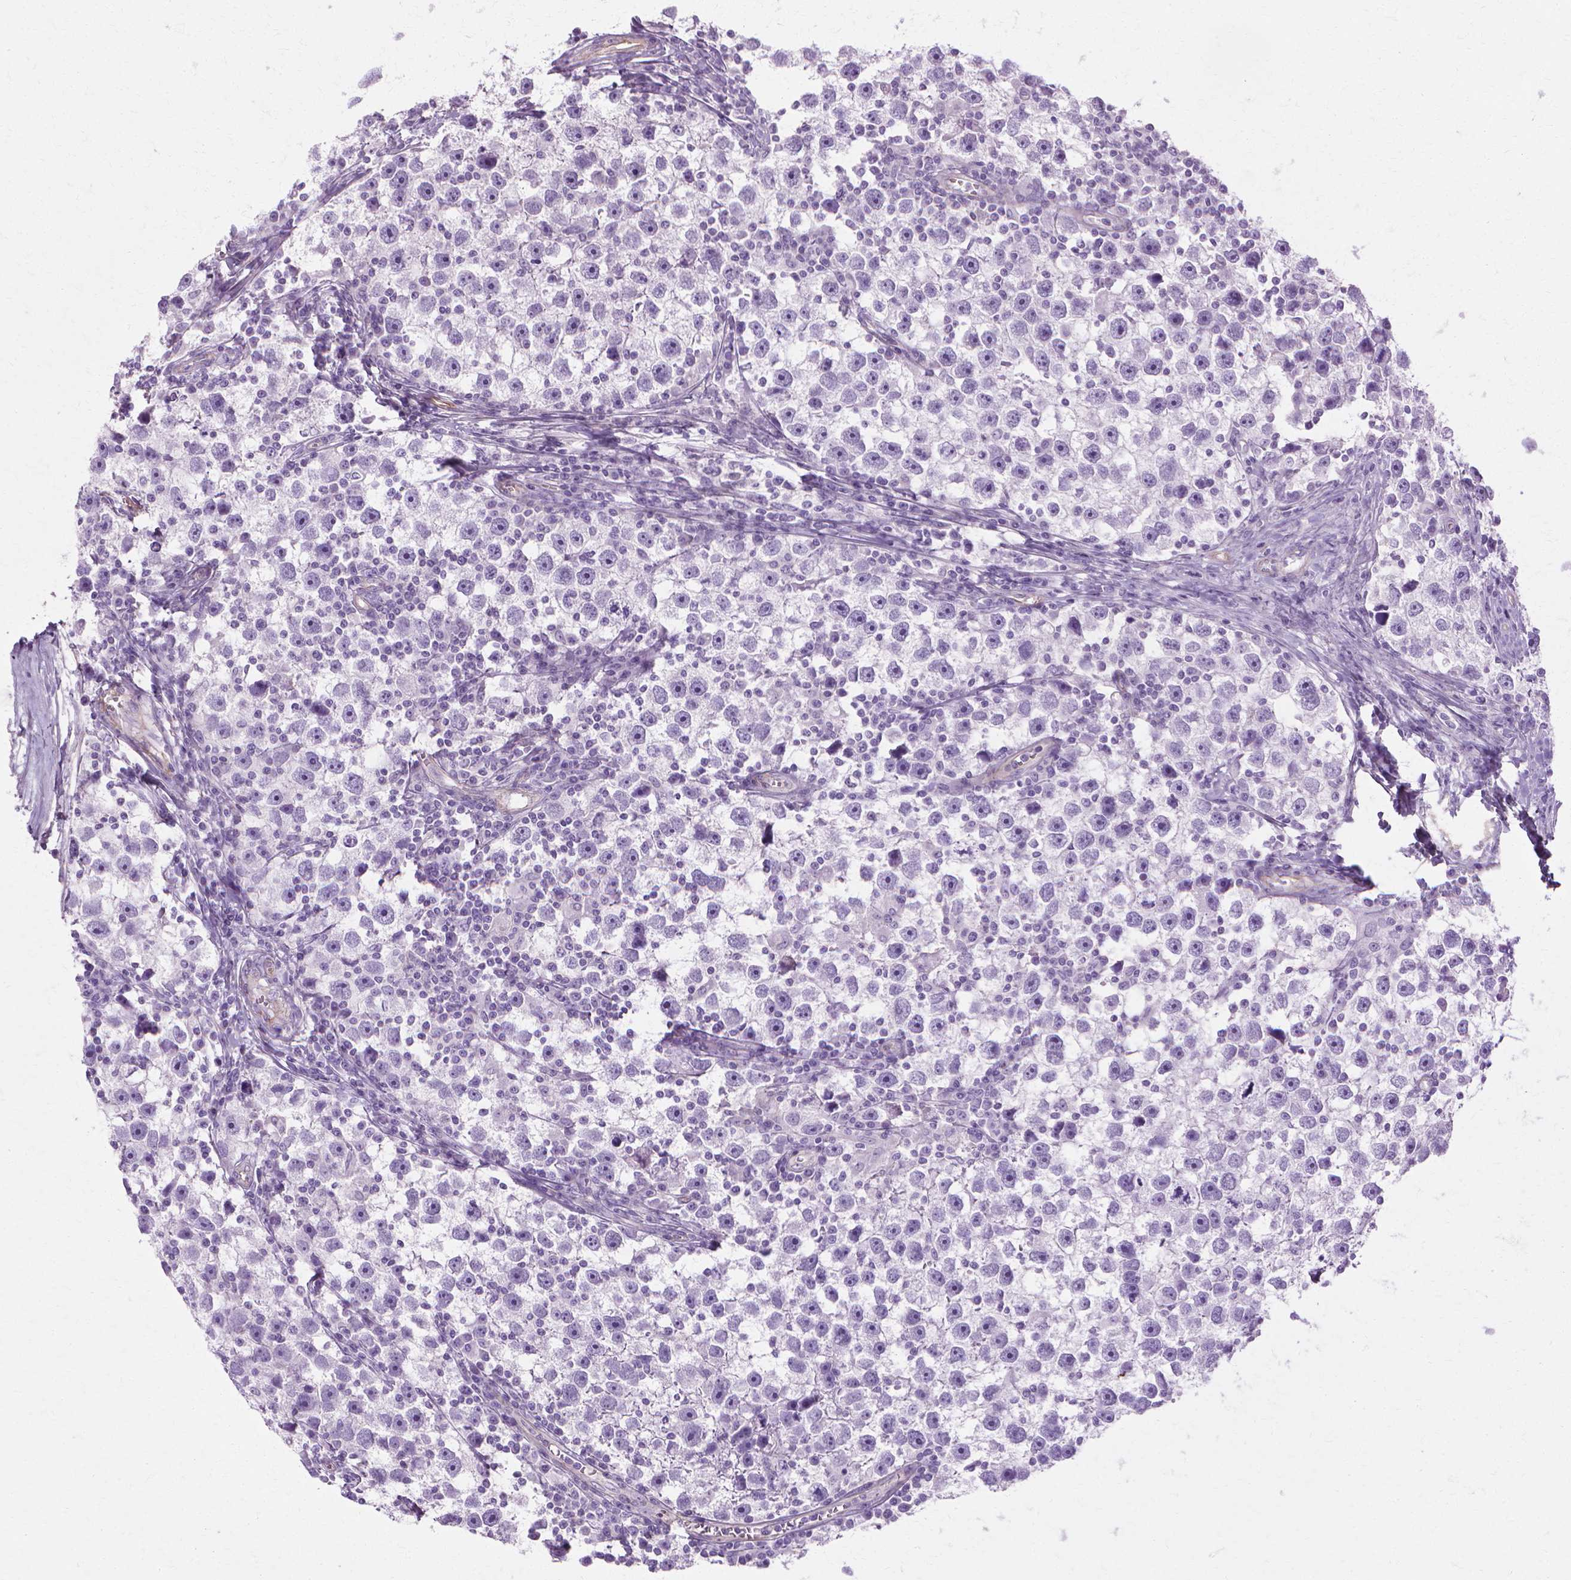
{"staining": {"intensity": "negative", "quantity": "none", "location": "none"}, "tissue": "testis cancer", "cell_type": "Tumor cells", "image_type": "cancer", "snomed": [{"axis": "morphology", "description": "Seminoma, NOS"}, {"axis": "topography", "description": "Testis"}], "caption": "High magnification brightfield microscopy of testis cancer (seminoma) stained with DAB (3,3'-diaminobenzidine) (brown) and counterstained with hematoxylin (blue): tumor cells show no significant staining.", "gene": "CFAP157", "patient": {"sex": "male", "age": 30}}